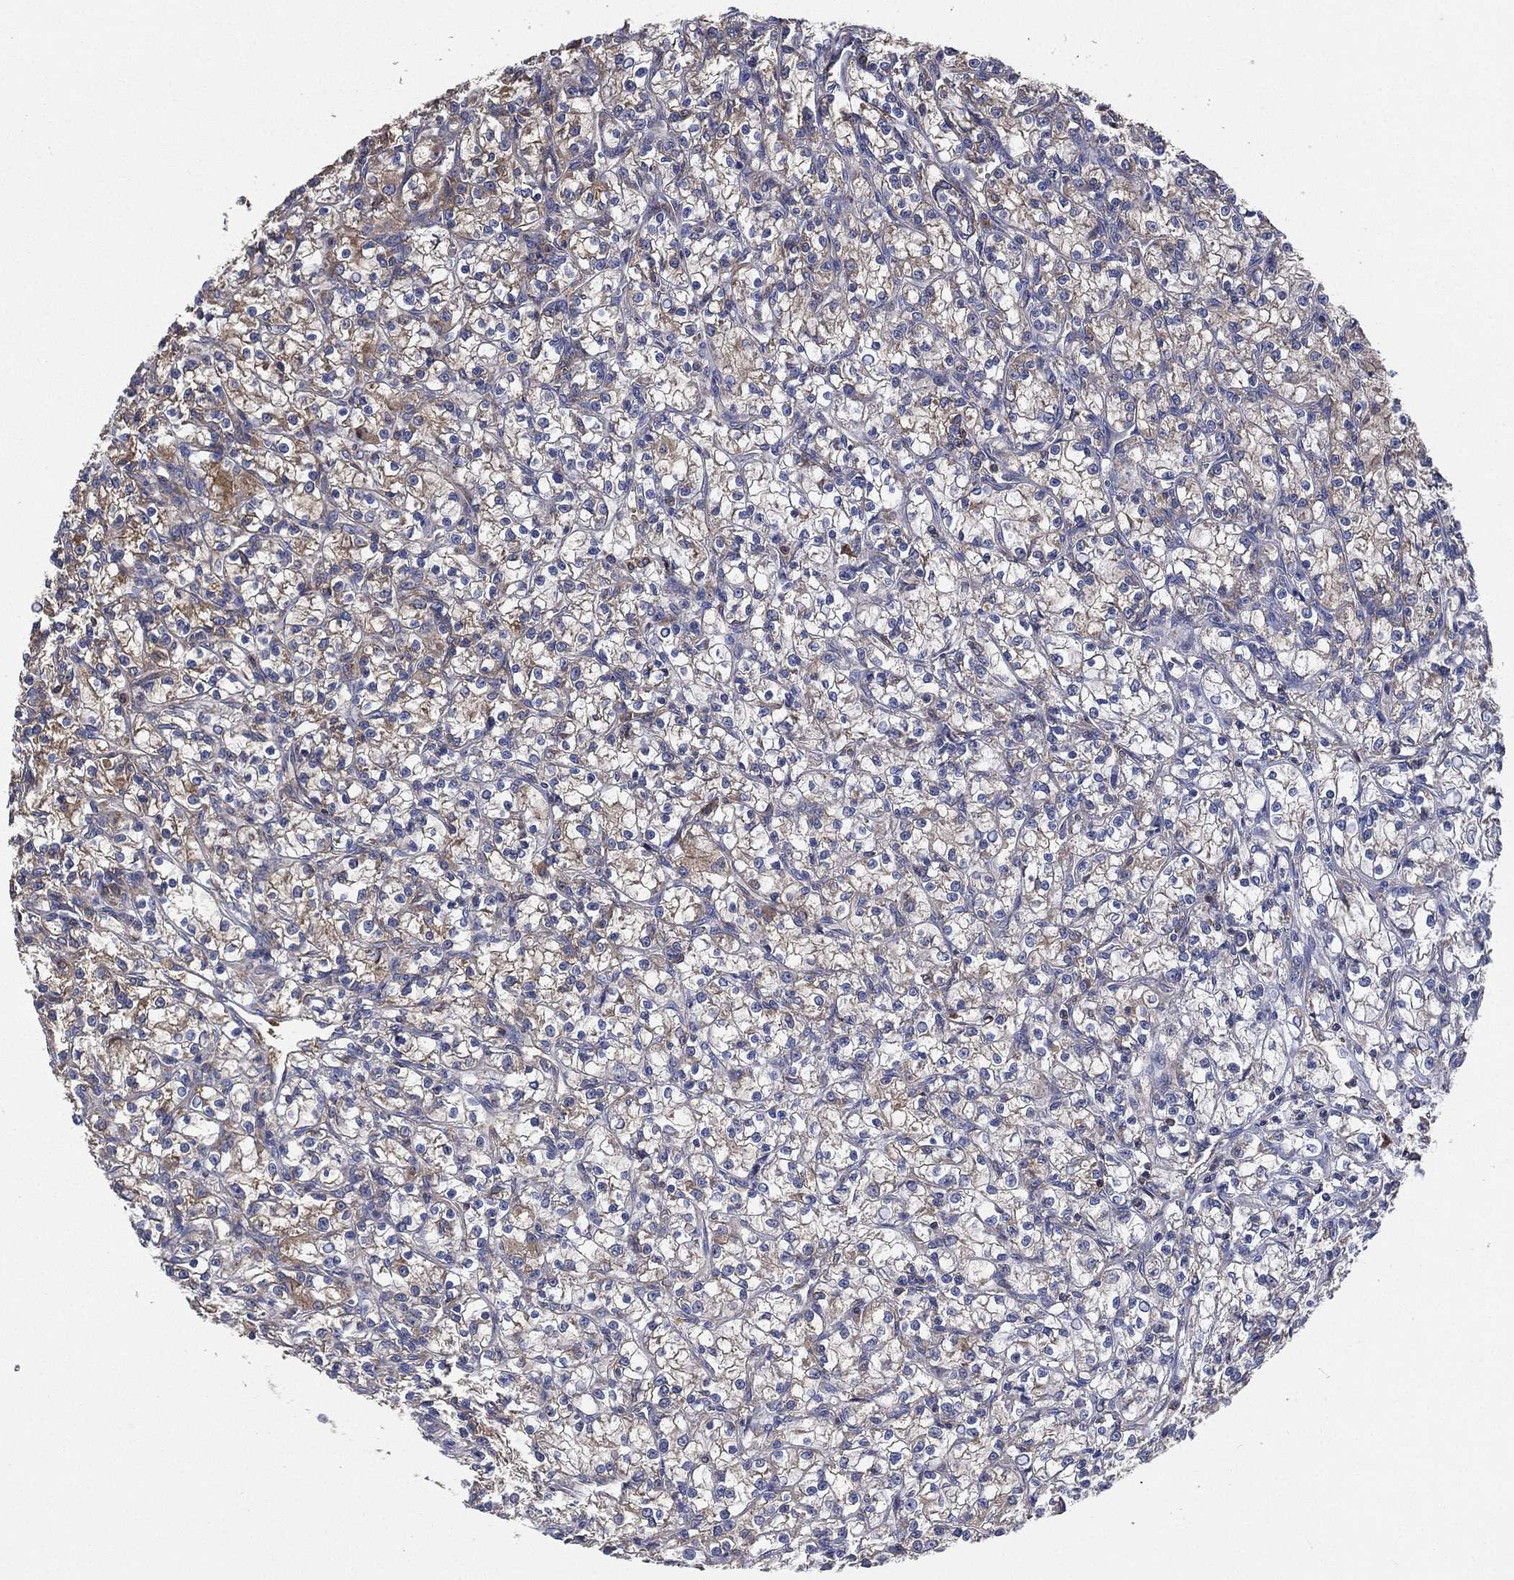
{"staining": {"intensity": "weak", "quantity": "<25%", "location": "cytoplasmic/membranous"}, "tissue": "renal cancer", "cell_type": "Tumor cells", "image_type": "cancer", "snomed": [{"axis": "morphology", "description": "Adenocarcinoma, NOS"}, {"axis": "topography", "description": "Kidney"}], "caption": "Tumor cells show no significant expression in renal cancer (adenocarcinoma).", "gene": "SMPD3", "patient": {"sex": "female", "age": 59}}